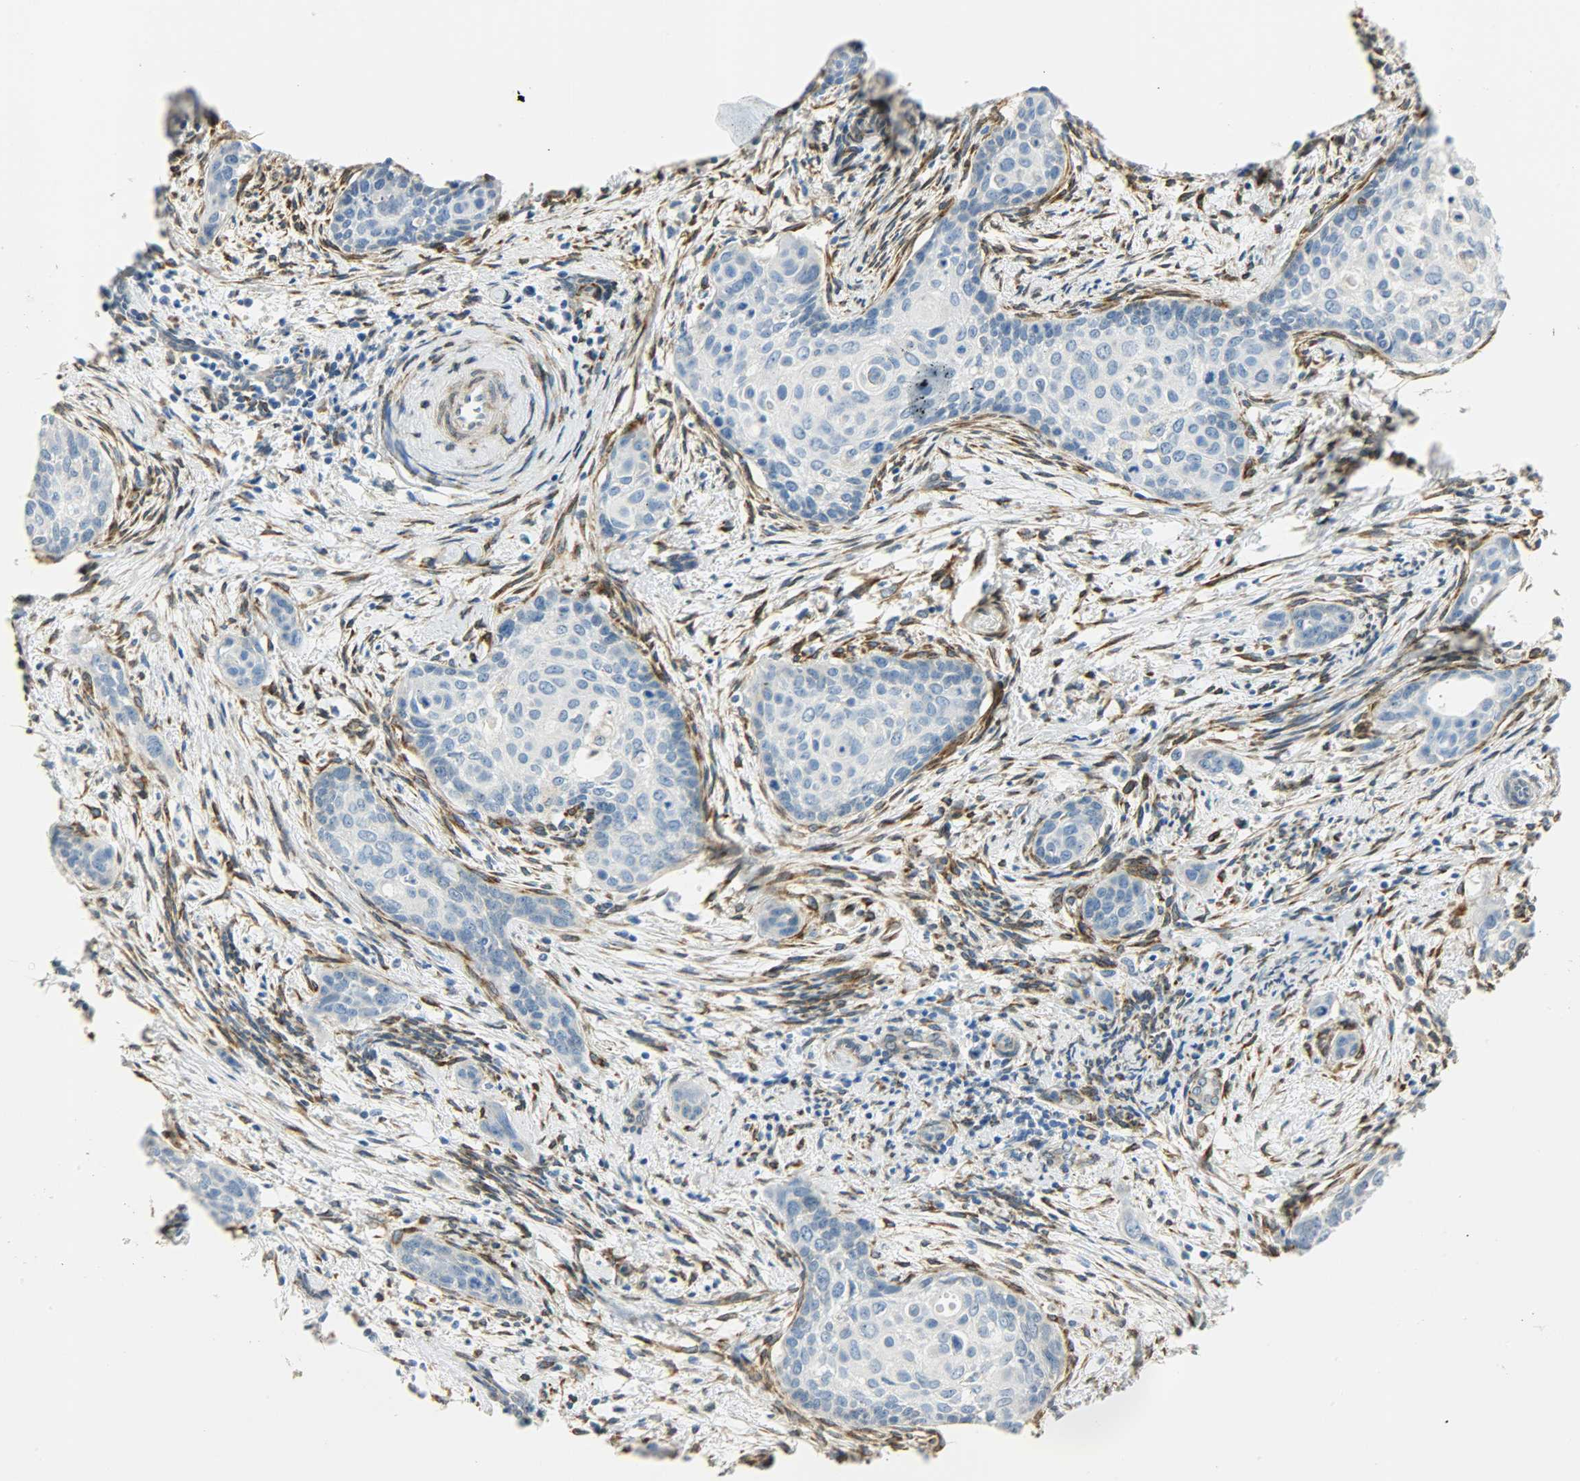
{"staining": {"intensity": "negative", "quantity": "none", "location": "none"}, "tissue": "cervical cancer", "cell_type": "Tumor cells", "image_type": "cancer", "snomed": [{"axis": "morphology", "description": "Squamous cell carcinoma, NOS"}, {"axis": "topography", "description": "Cervix"}], "caption": "A histopathology image of squamous cell carcinoma (cervical) stained for a protein demonstrates no brown staining in tumor cells.", "gene": "PKD2", "patient": {"sex": "female", "age": 33}}